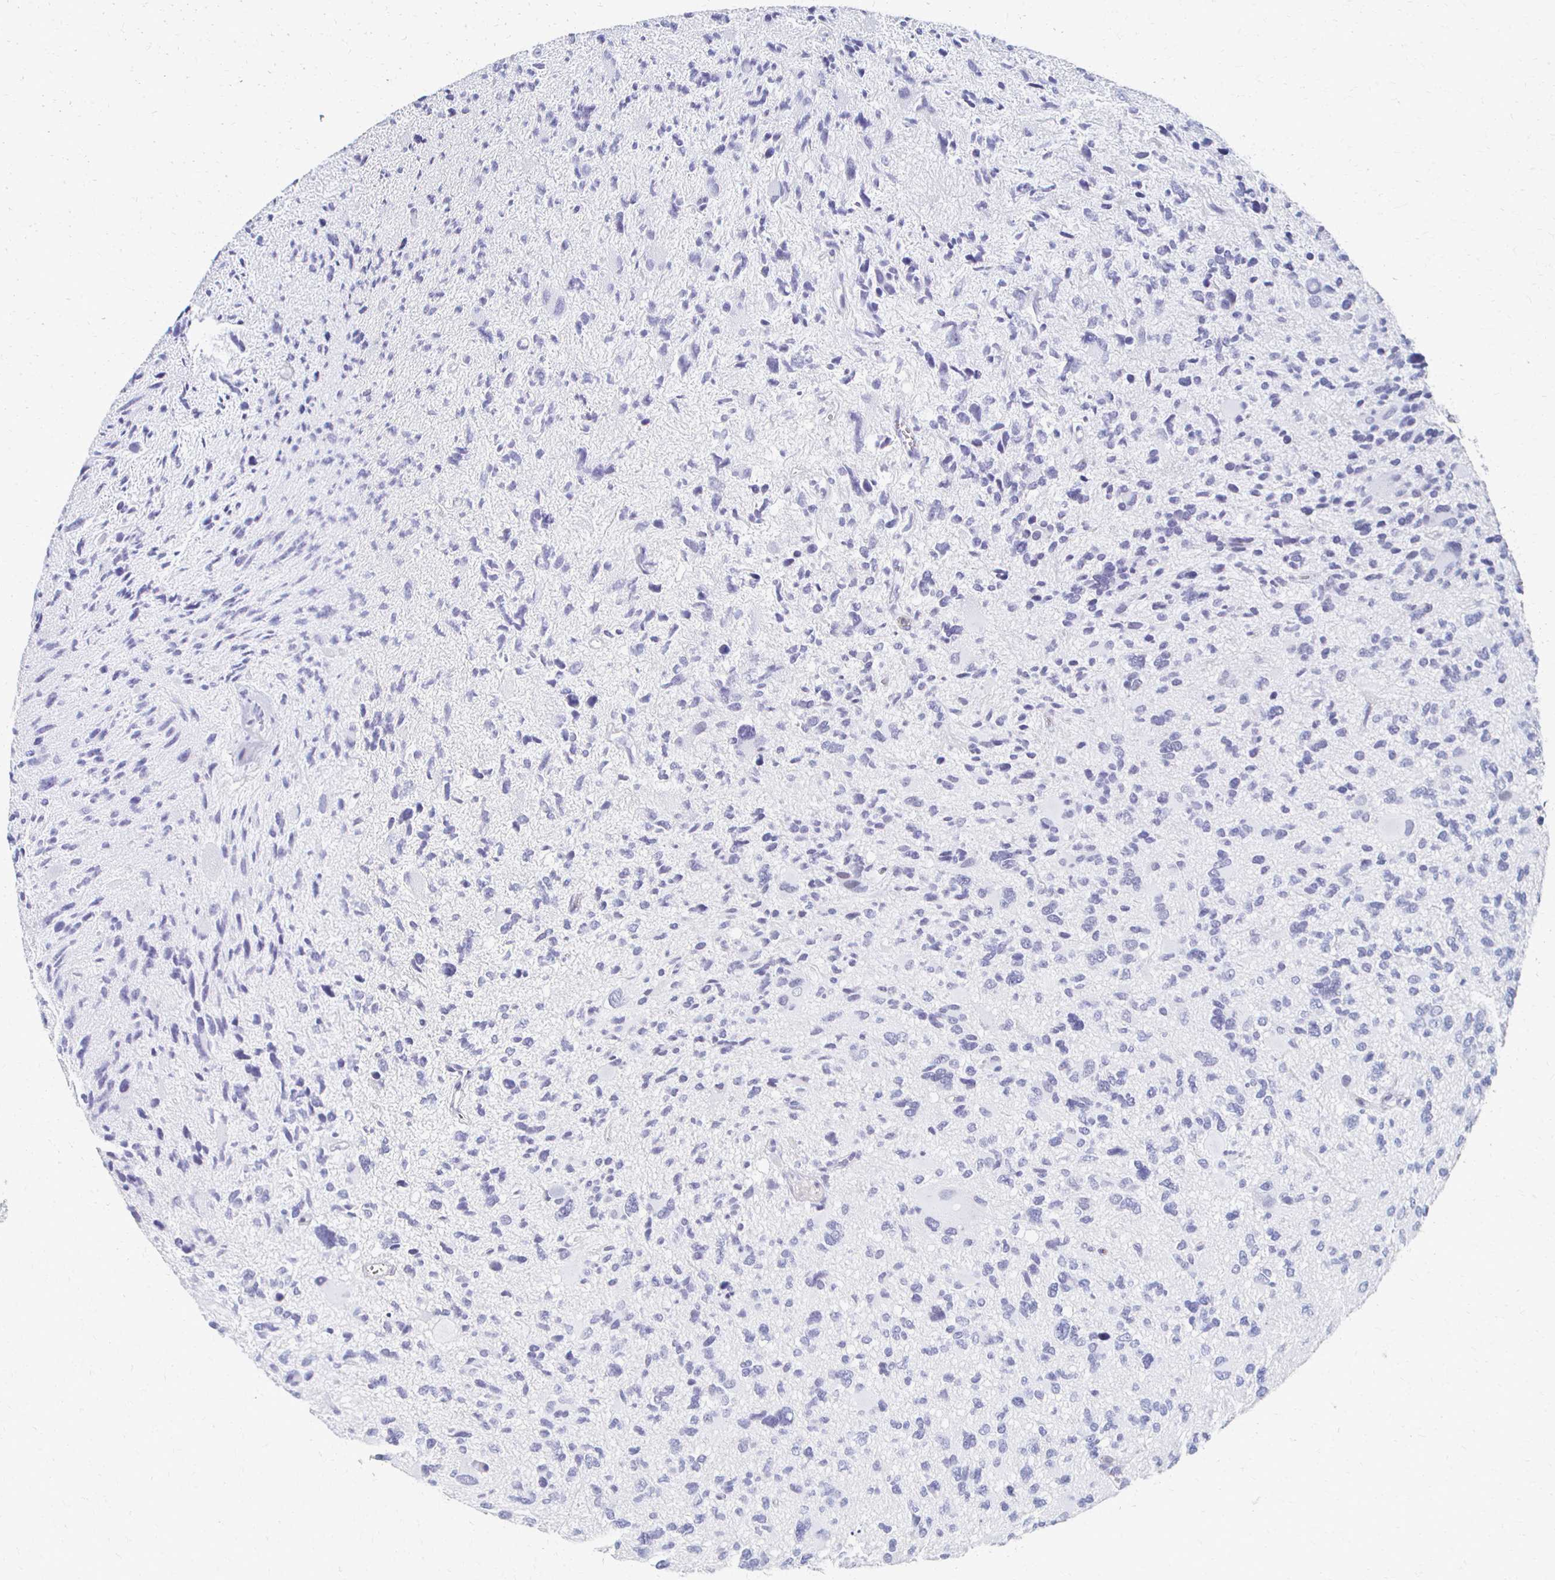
{"staining": {"intensity": "negative", "quantity": "none", "location": "none"}, "tissue": "glioma", "cell_type": "Tumor cells", "image_type": "cancer", "snomed": [{"axis": "morphology", "description": "Glioma, malignant, High grade"}, {"axis": "topography", "description": "Brain"}], "caption": "Tumor cells are negative for protein expression in human glioma.", "gene": "CXCR2", "patient": {"sex": "female", "age": 11}}